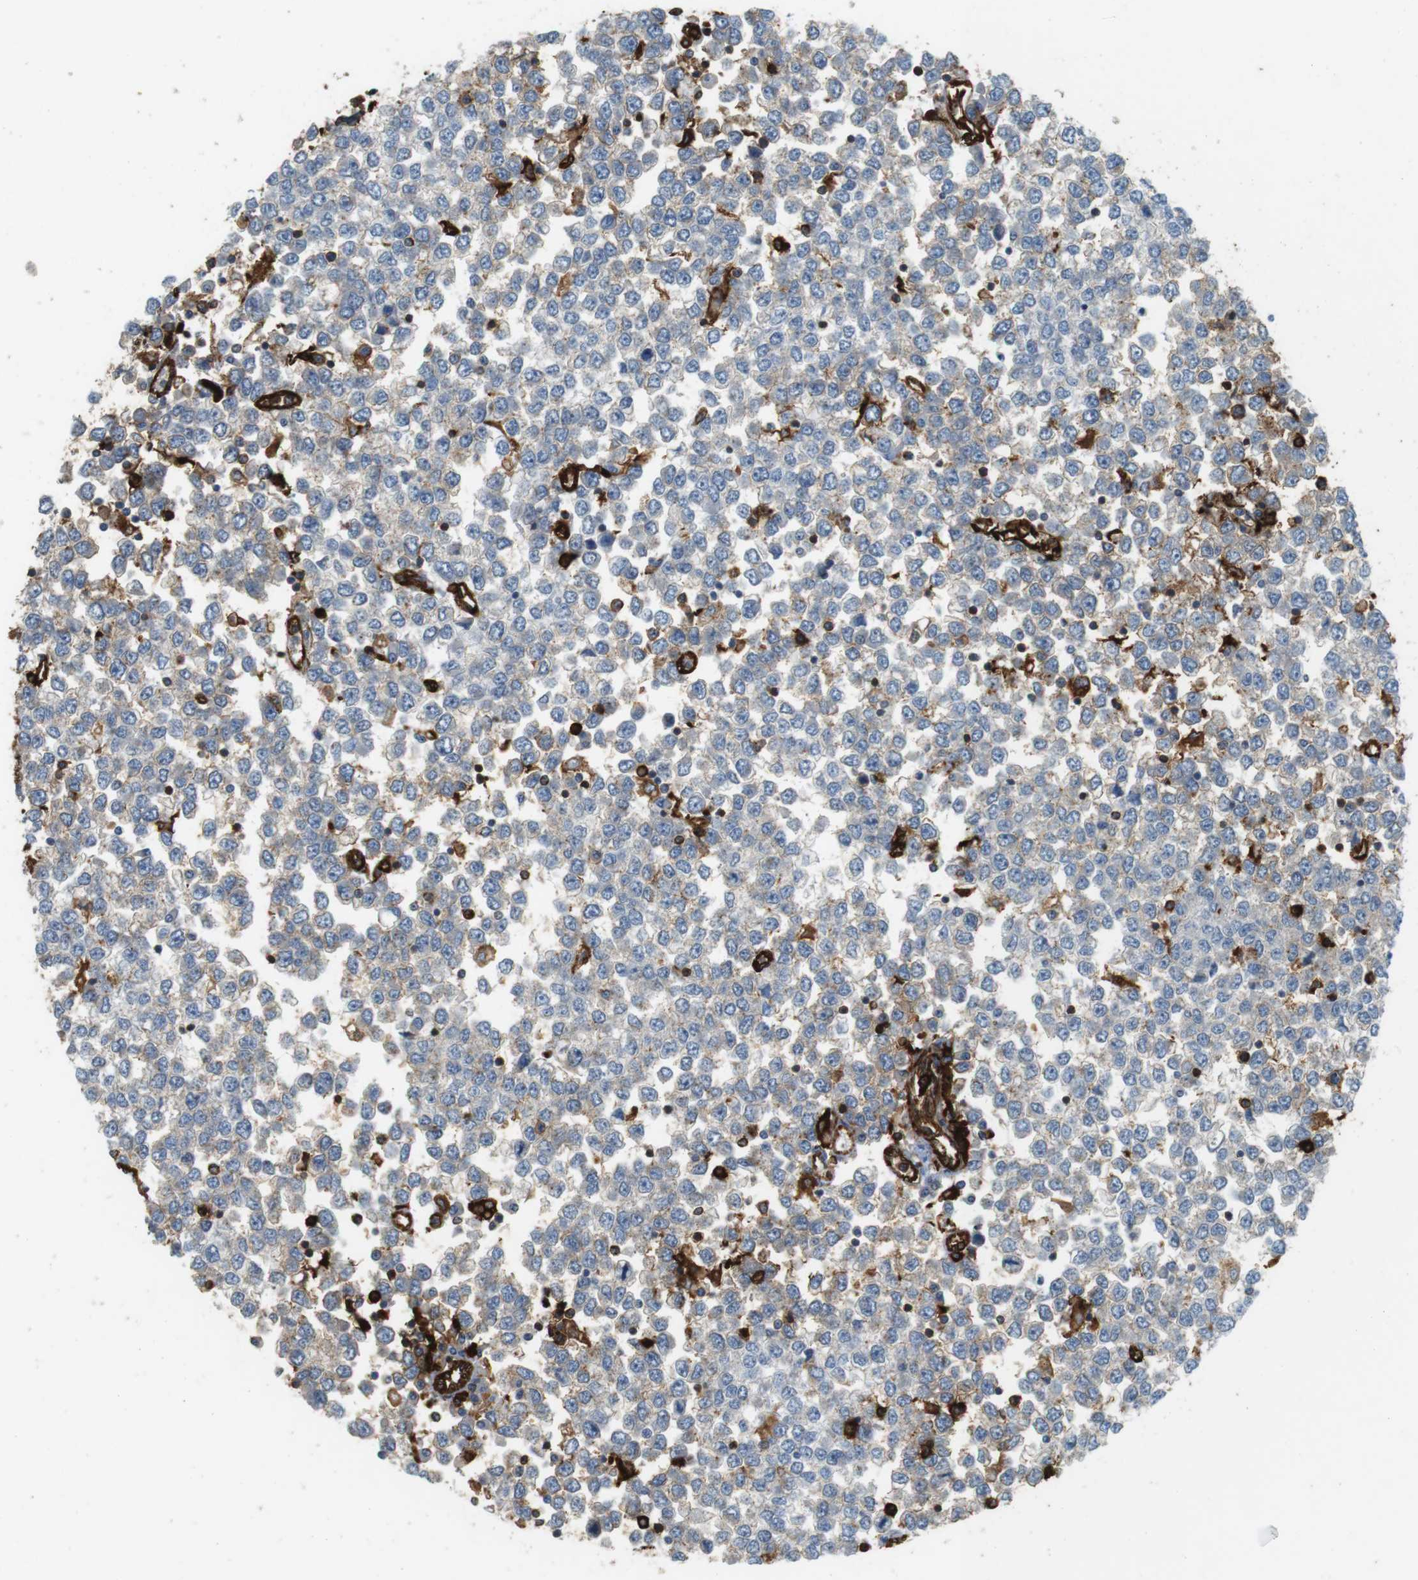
{"staining": {"intensity": "negative", "quantity": "none", "location": "none"}, "tissue": "testis cancer", "cell_type": "Tumor cells", "image_type": "cancer", "snomed": [{"axis": "morphology", "description": "Seminoma, NOS"}, {"axis": "topography", "description": "Testis"}], "caption": "Testis seminoma stained for a protein using IHC demonstrates no expression tumor cells.", "gene": "HLA-DRA", "patient": {"sex": "male", "age": 65}}